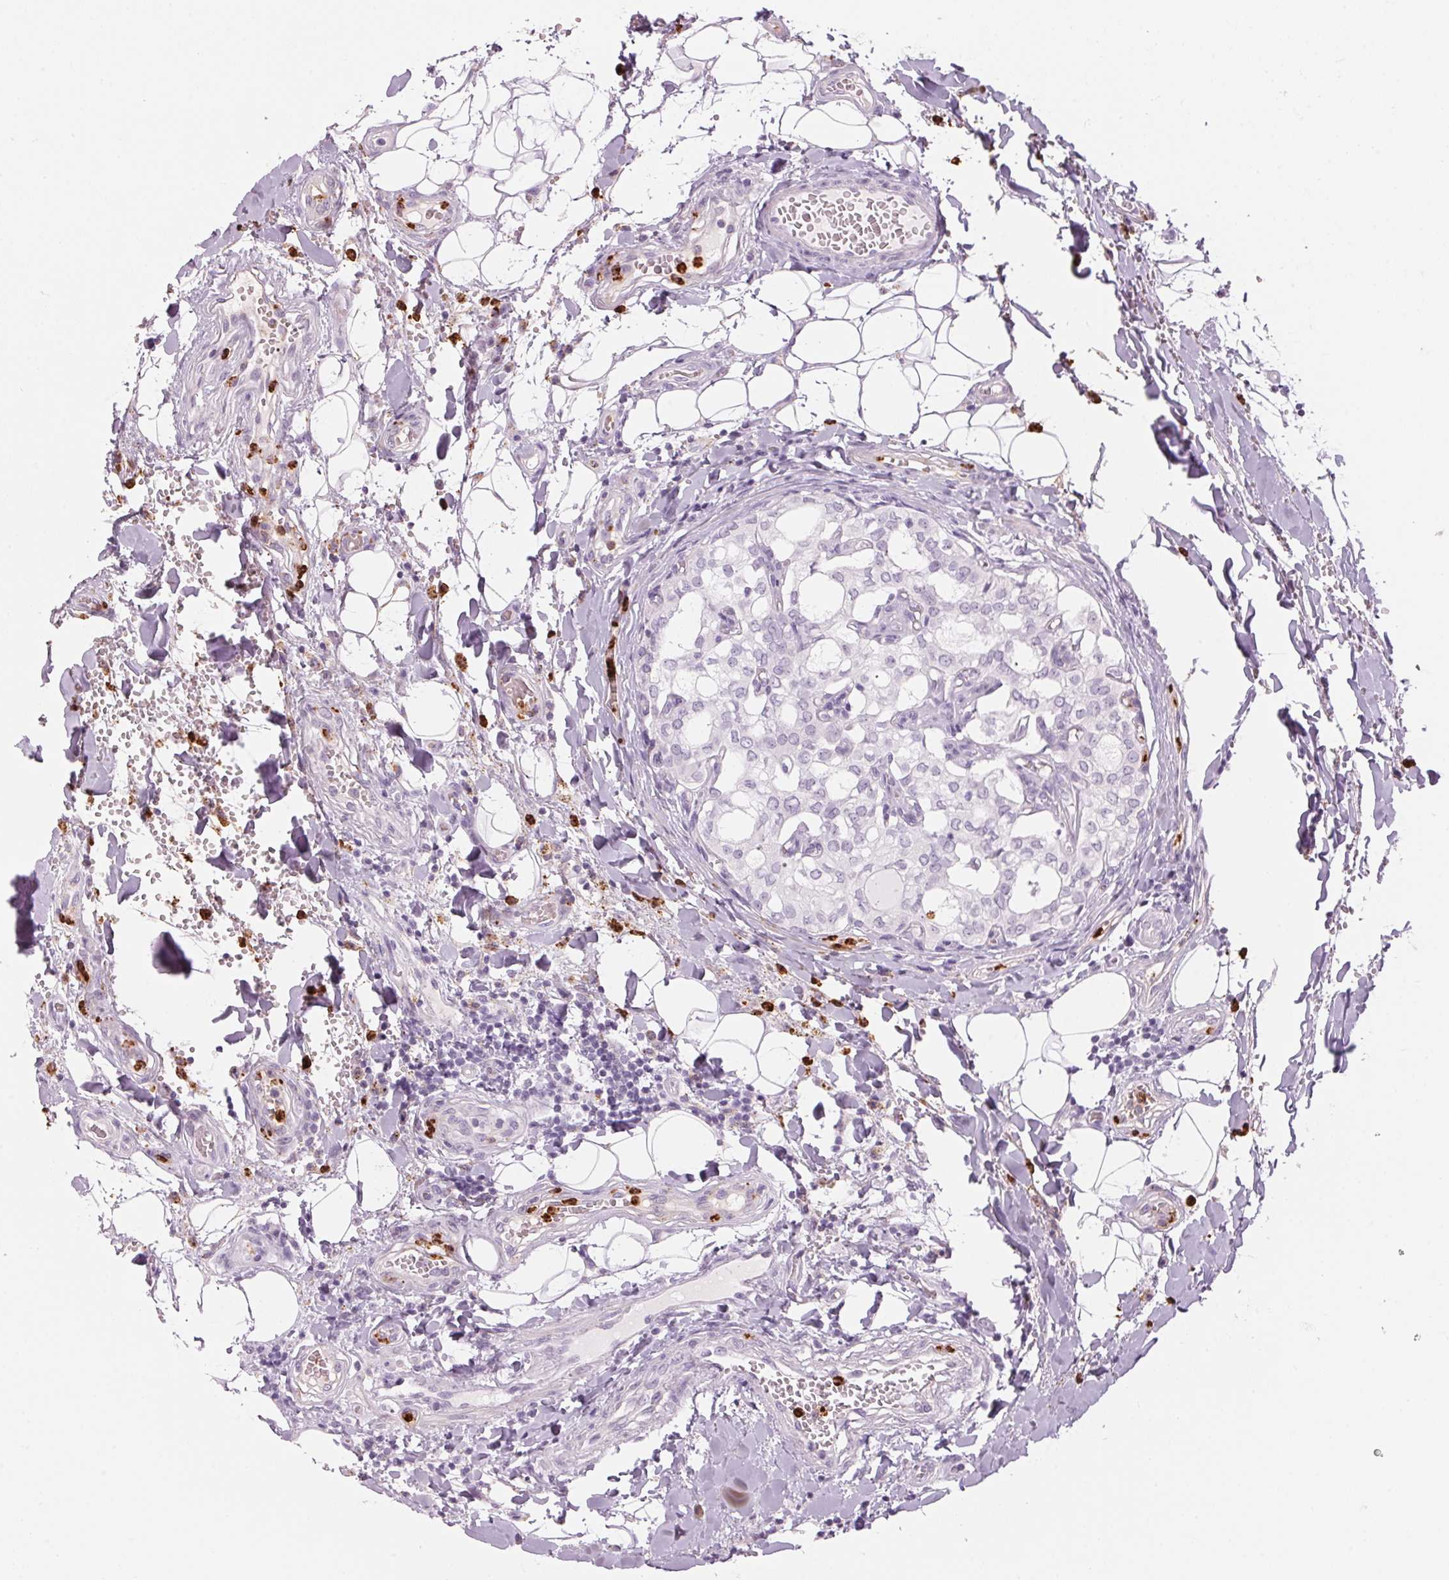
{"staining": {"intensity": "negative", "quantity": "none", "location": "none"}, "tissue": "thyroid cancer", "cell_type": "Tumor cells", "image_type": "cancer", "snomed": [{"axis": "morphology", "description": "Papillary adenocarcinoma, NOS"}, {"axis": "topography", "description": "Thyroid gland"}], "caption": "There is no significant expression in tumor cells of papillary adenocarcinoma (thyroid).", "gene": "KLK7", "patient": {"sex": "male", "age": 20}}